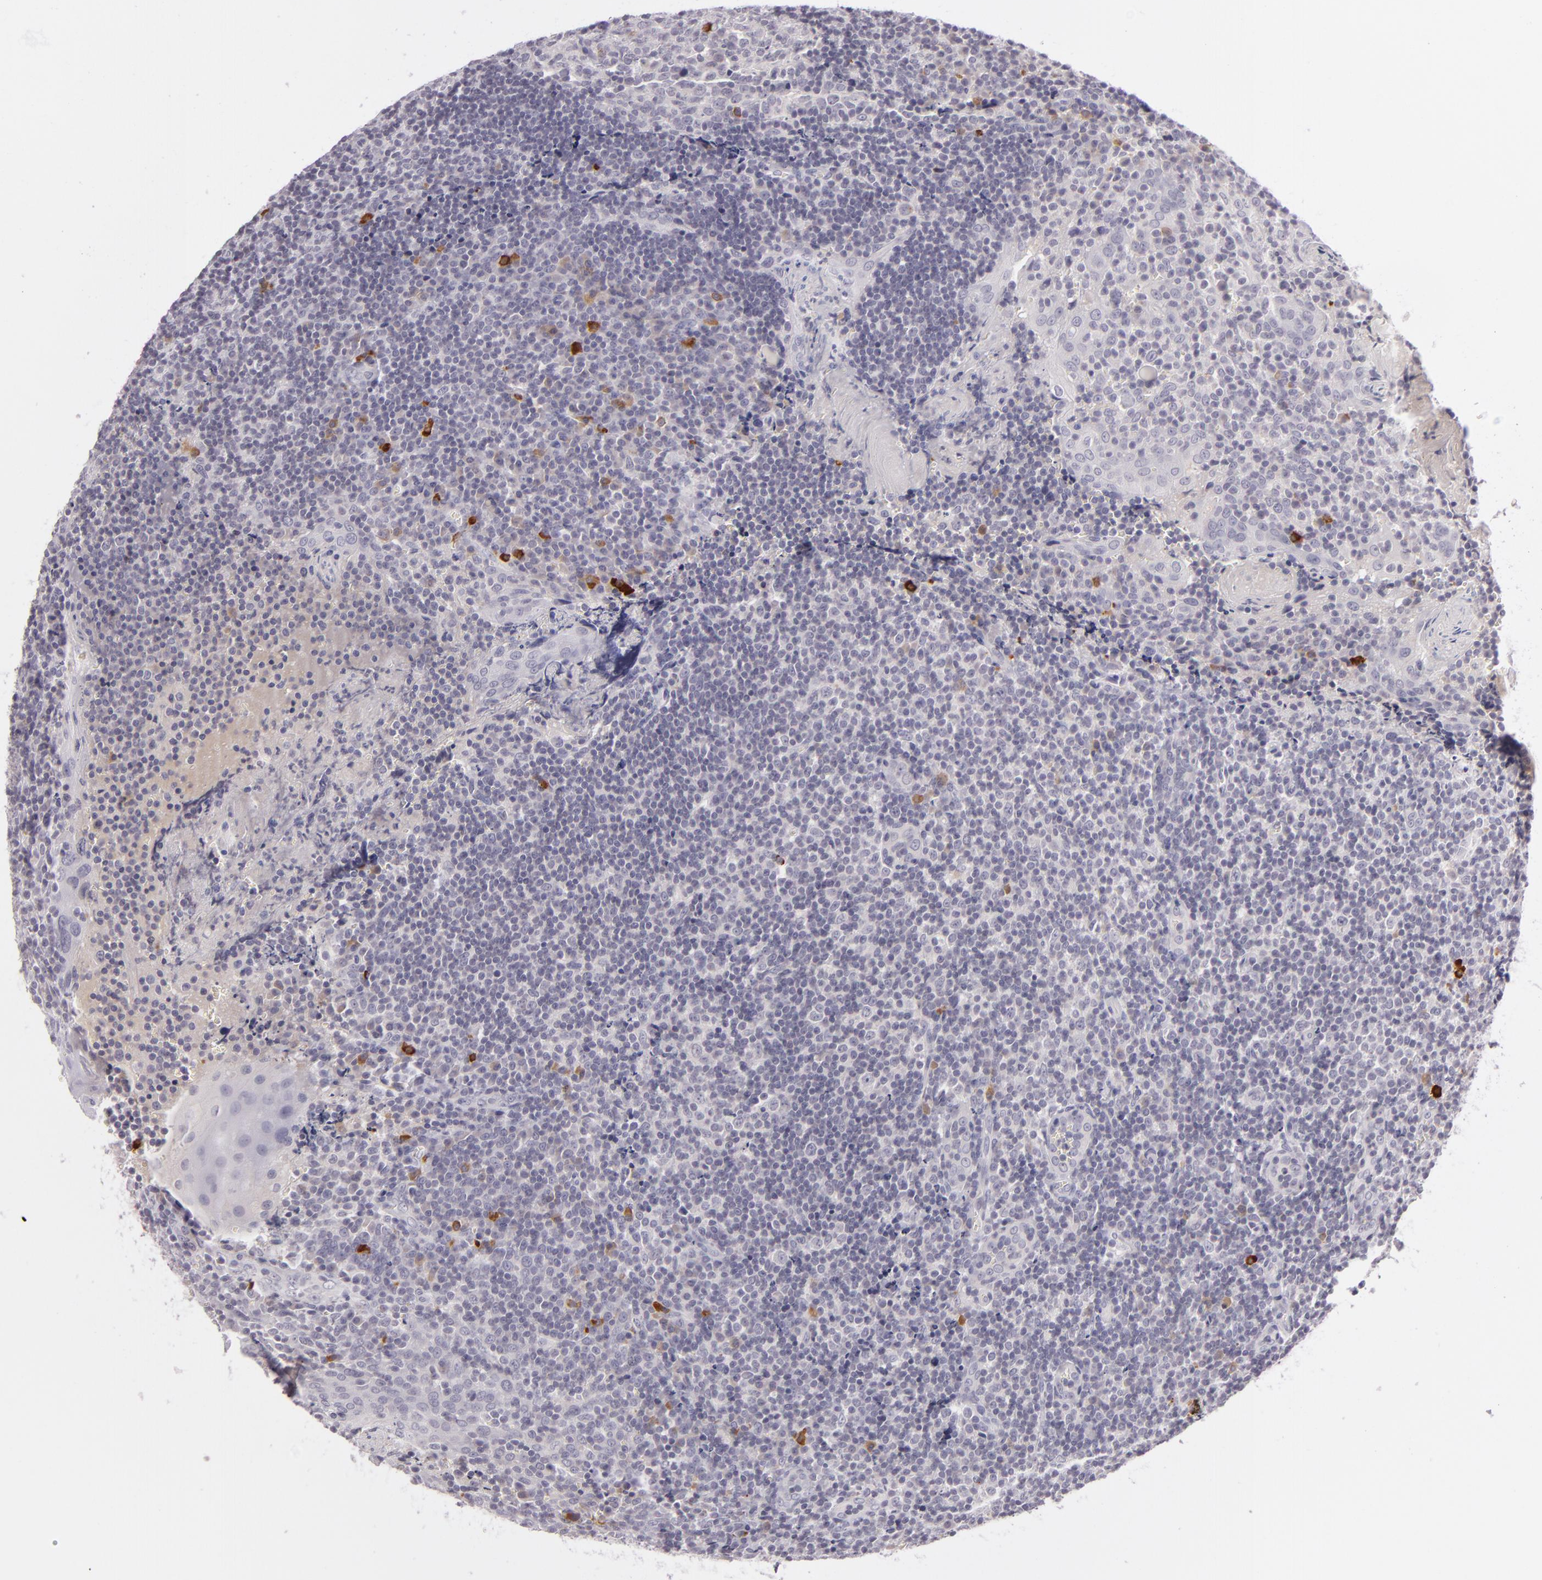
{"staining": {"intensity": "negative", "quantity": "none", "location": "none"}, "tissue": "tonsil", "cell_type": "Germinal center cells", "image_type": "normal", "snomed": [{"axis": "morphology", "description": "Normal tissue, NOS"}, {"axis": "topography", "description": "Tonsil"}], "caption": "The micrograph displays no significant expression in germinal center cells of tonsil. The staining is performed using DAB (3,3'-diaminobenzidine) brown chromogen with nuclei counter-stained in using hematoxylin.", "gene": "DAG1", "patient": {"sex": "male", "age": 20}}